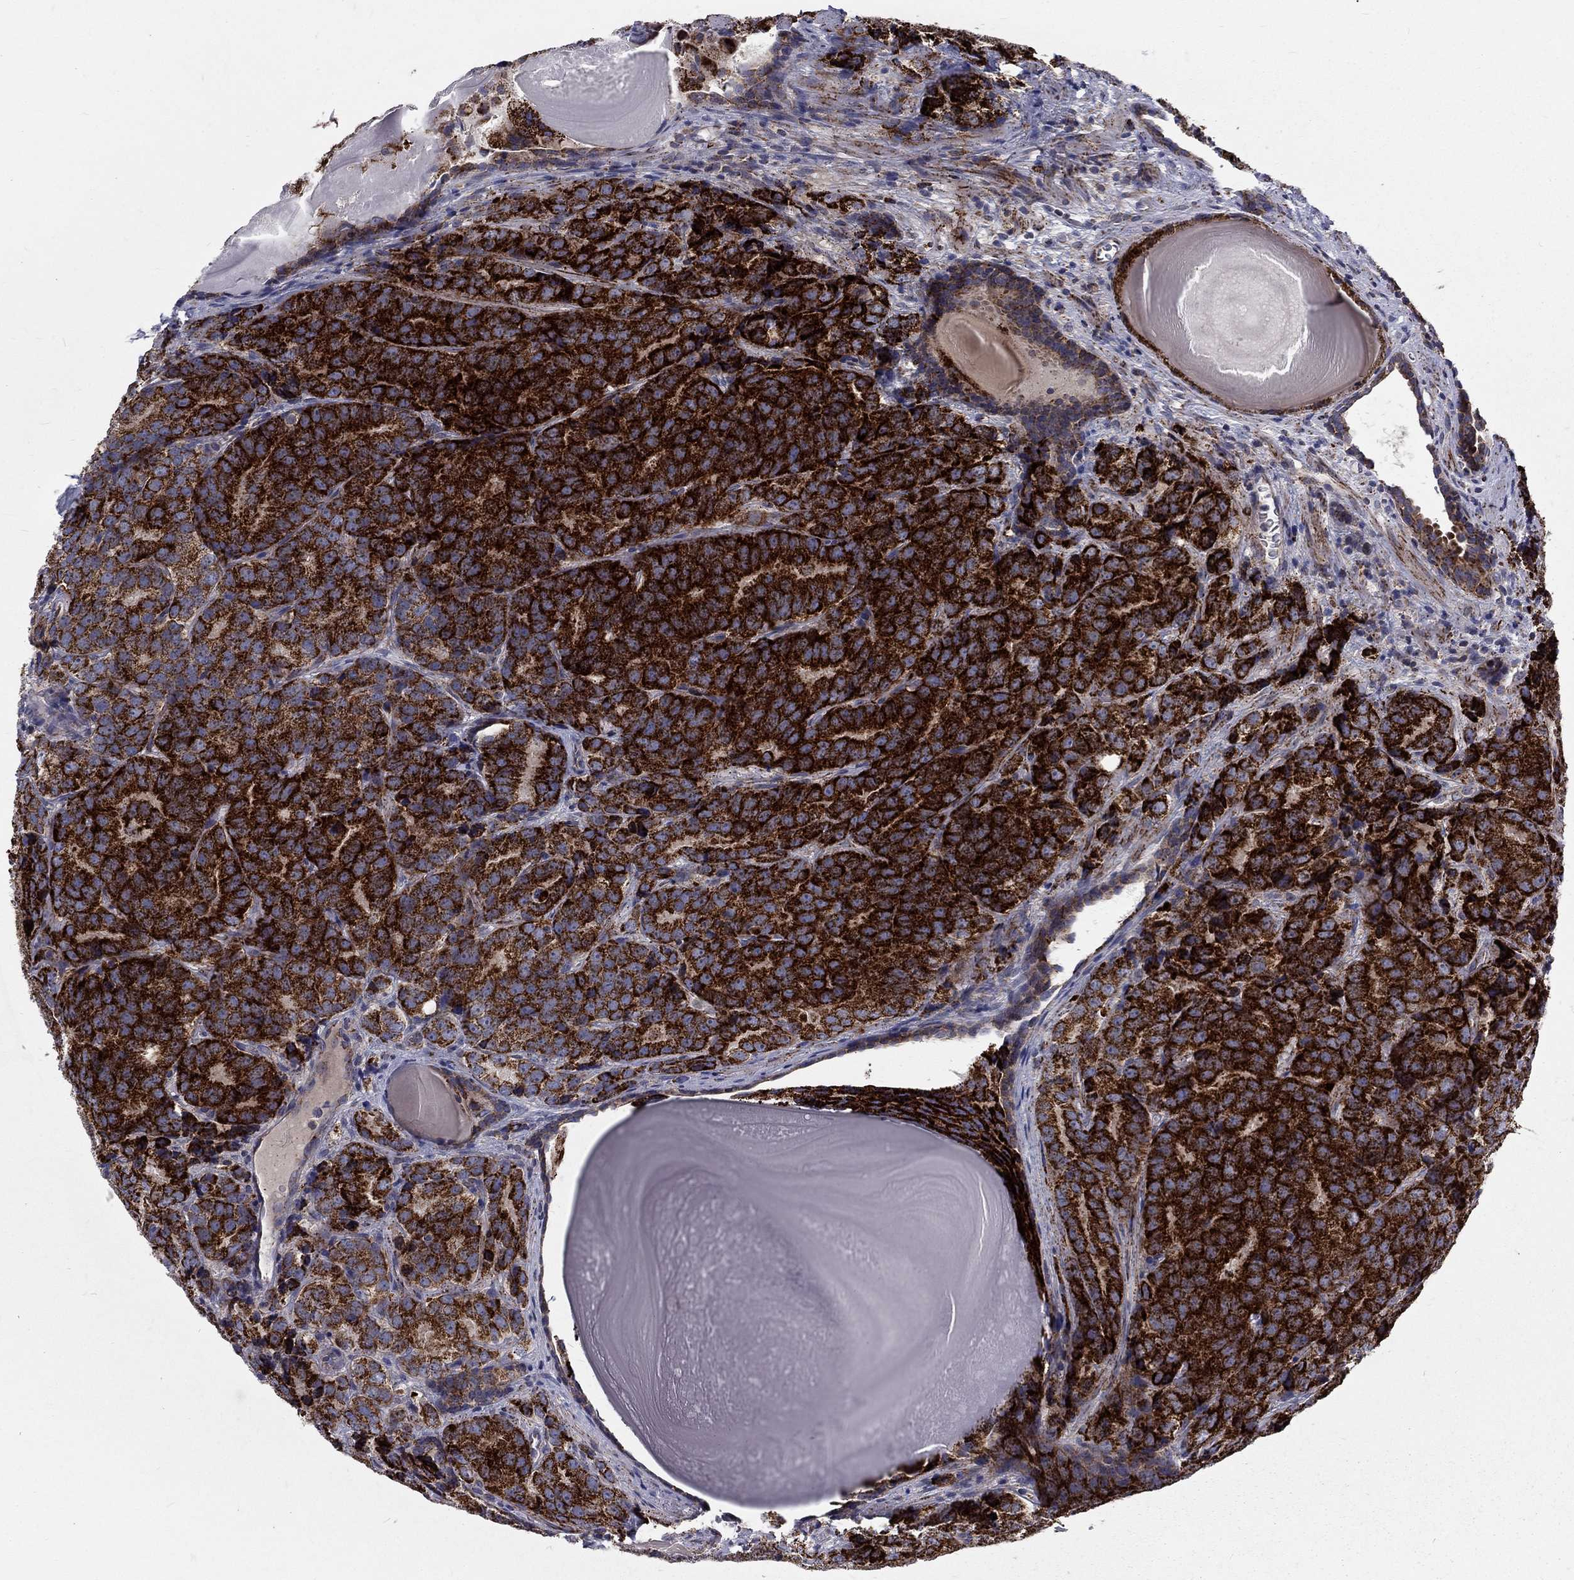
{"staining": {"intensity": "strong", "quantity": ">75%", "location": "cytoplasmic/membranous"}, "tissue": "prostate cancer", "cell_type": "Tumor cells", "image_type": "cancer", "snomed": [{"axis": "morphology", "description": "Adenocarcinoma, NOS"}, {"axis": "topography", "description": "Prostate"}], "caption": "IHC (DAB (3,3'-diaminobenzidine)) staining of human adenocarcinoma (prostate) displays strong cytoplasmic/membranous protein positivity in approximately >75% of tumor cells.", "gene": "ALDH1B1", "patient": {"sex": "male", "age": 71}}